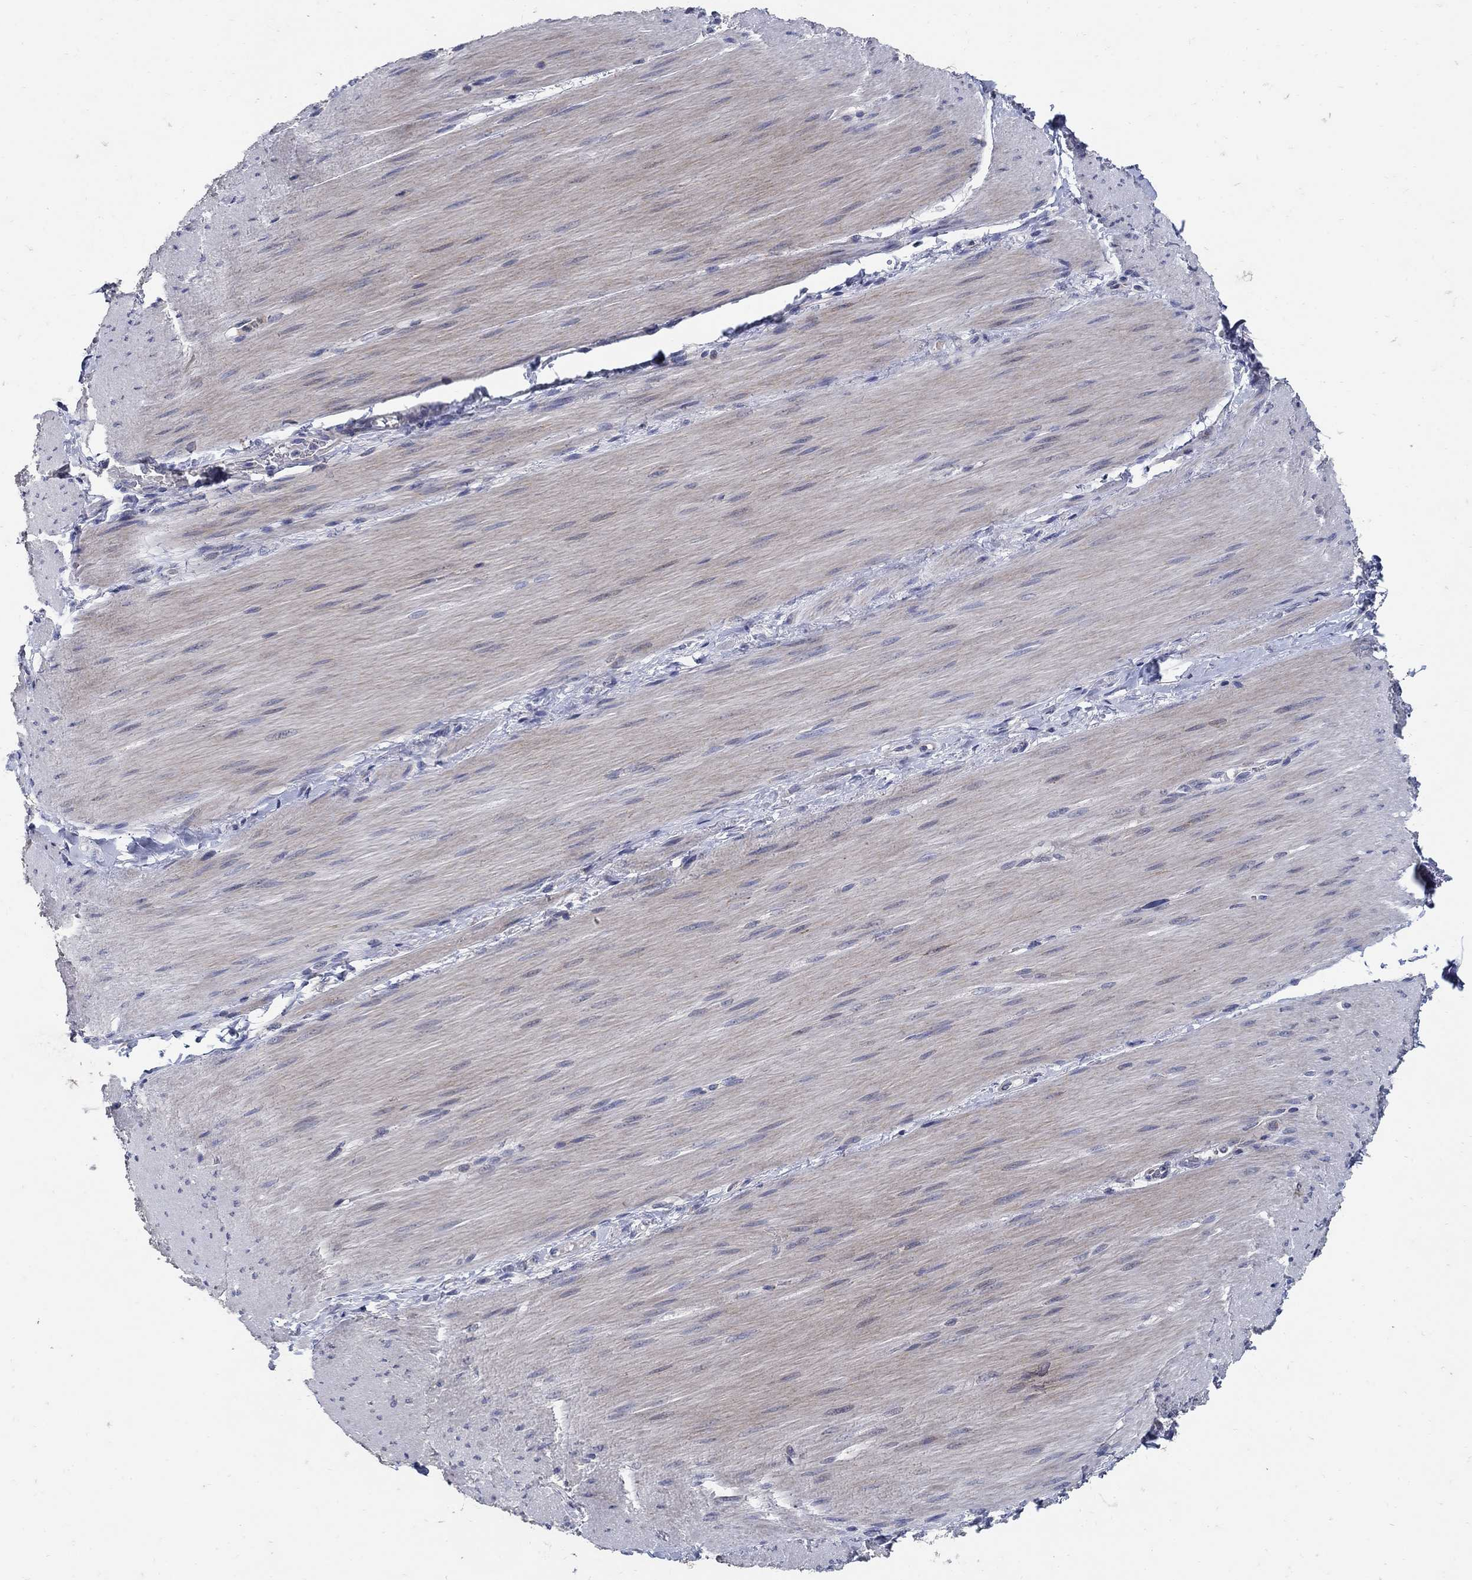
{"staining": {"intensity": "negative", "quantity": "none", "location": "none"}, "tissue": "adipose tissue", "cell_type": "Adipocytes", "image_type": "normal", "snomed": [{"axis": "morphology", "description": "Normal tissue, NOS"}, {"axis": "topography", "description": "Smooth muscle"}, {"axis": "topography", "description": "Duodenum"}, {"axis": "topography", "description": "Peripheral nerve tissue"}], "caption": "This is a histopathology image of immunohistochemistry (IHC) staining of normal adipose tissue, which shows no positivity in adipocytes.", "gene": "HMX2", "patient": {"sex": "female", "age": 61}}